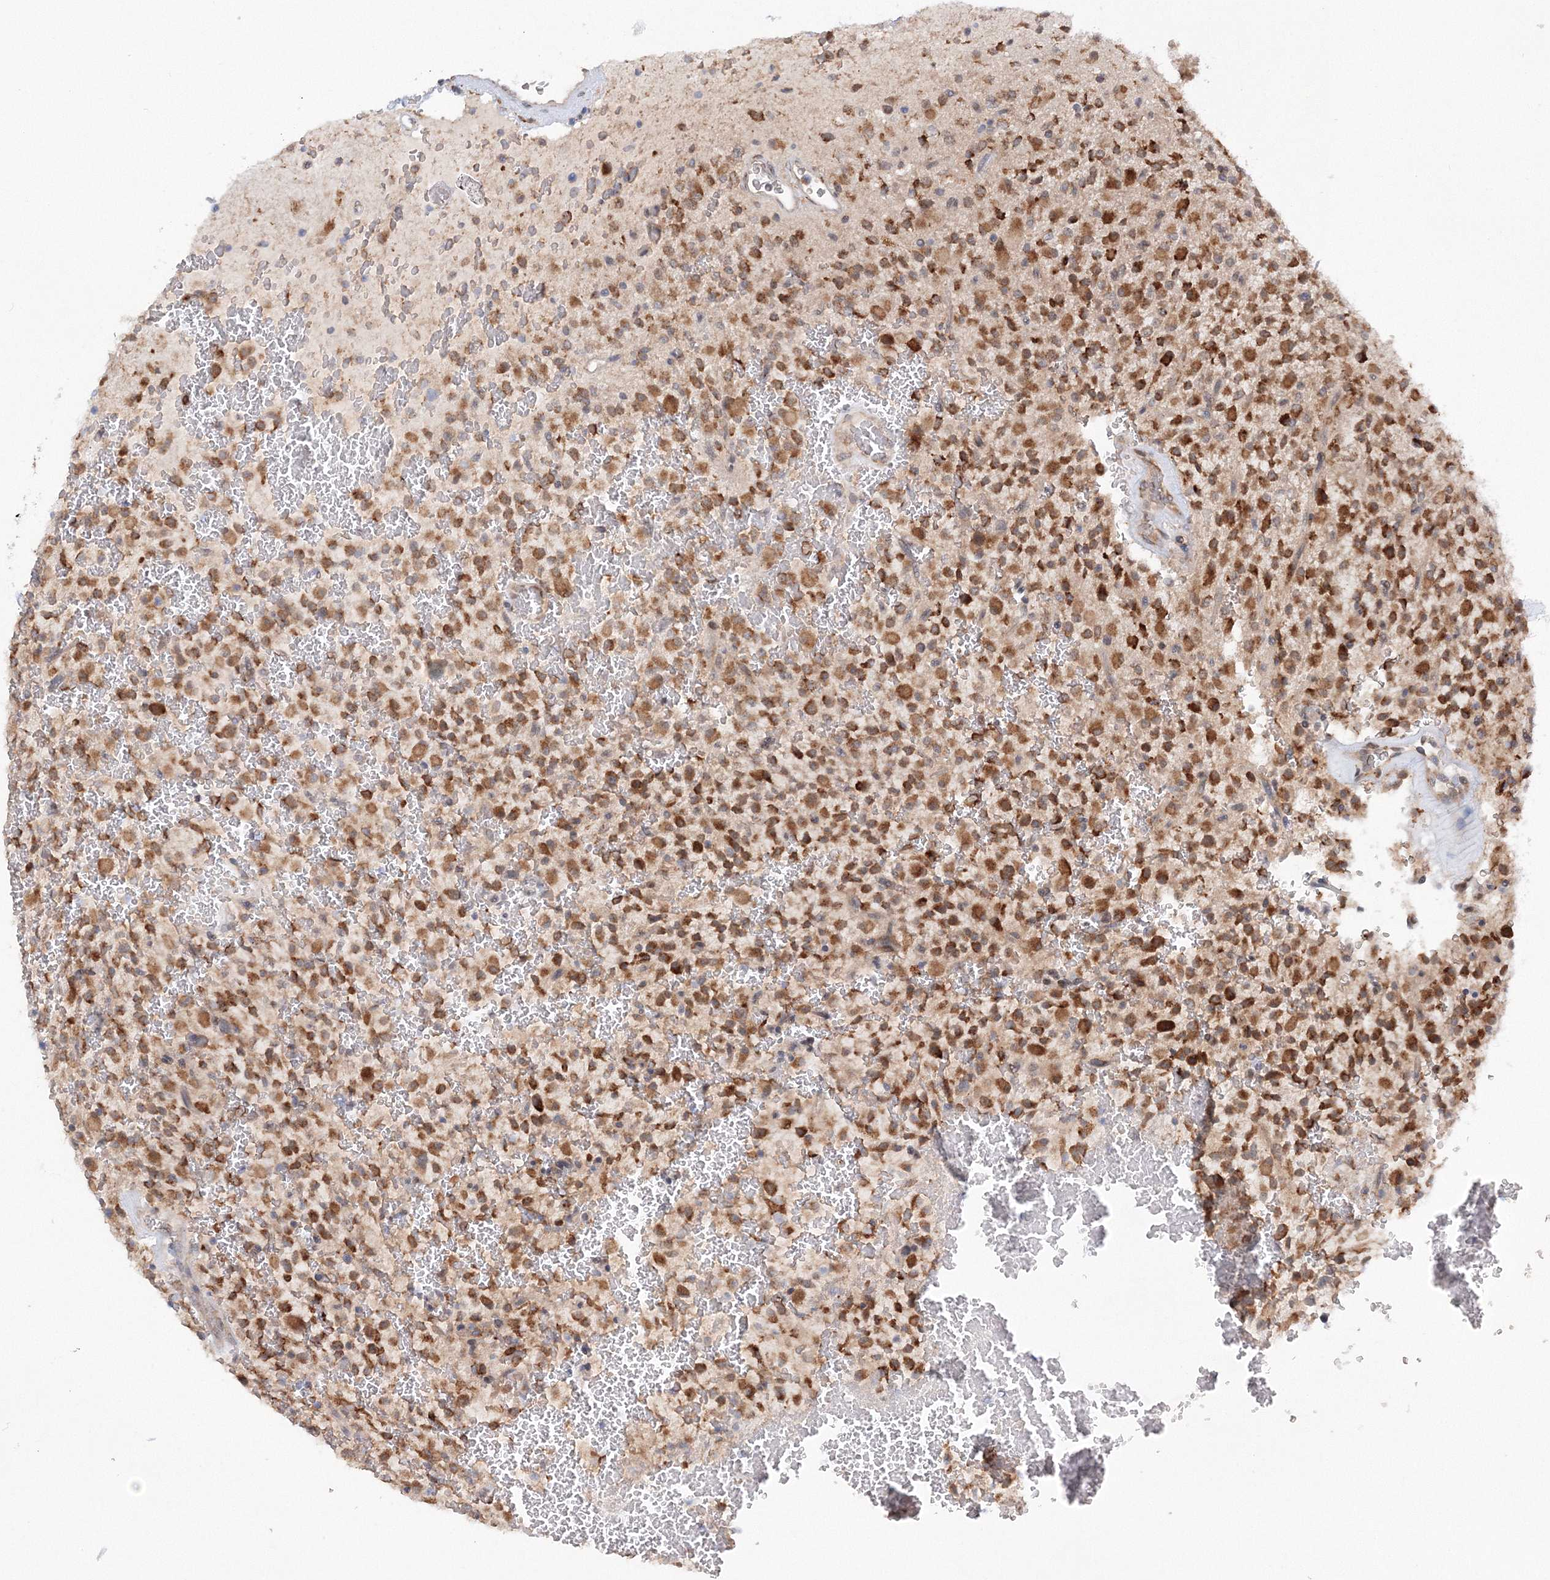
{"staining": {"intensity": "strong", "quantity": ">75%", "location": "cytoplasmic/membranous"}, "tissue": "glioma", "cell_type": "Tumor cells", "image_type": "cancer", "snomed": [{"axis": "morphology", "description": "Glioma, malignant, High grade"}, {"axis": "topography", "description": "Brain"}], "caption": "Glioma tissue displays strong cytoplasmic/membranous staining in about >75% of tumor cells The protein of interest is shown in brown color, while the nuclei are stained blue.", "gene": "DIS3L2", "patient": {"sex": "male", "age": 34}}